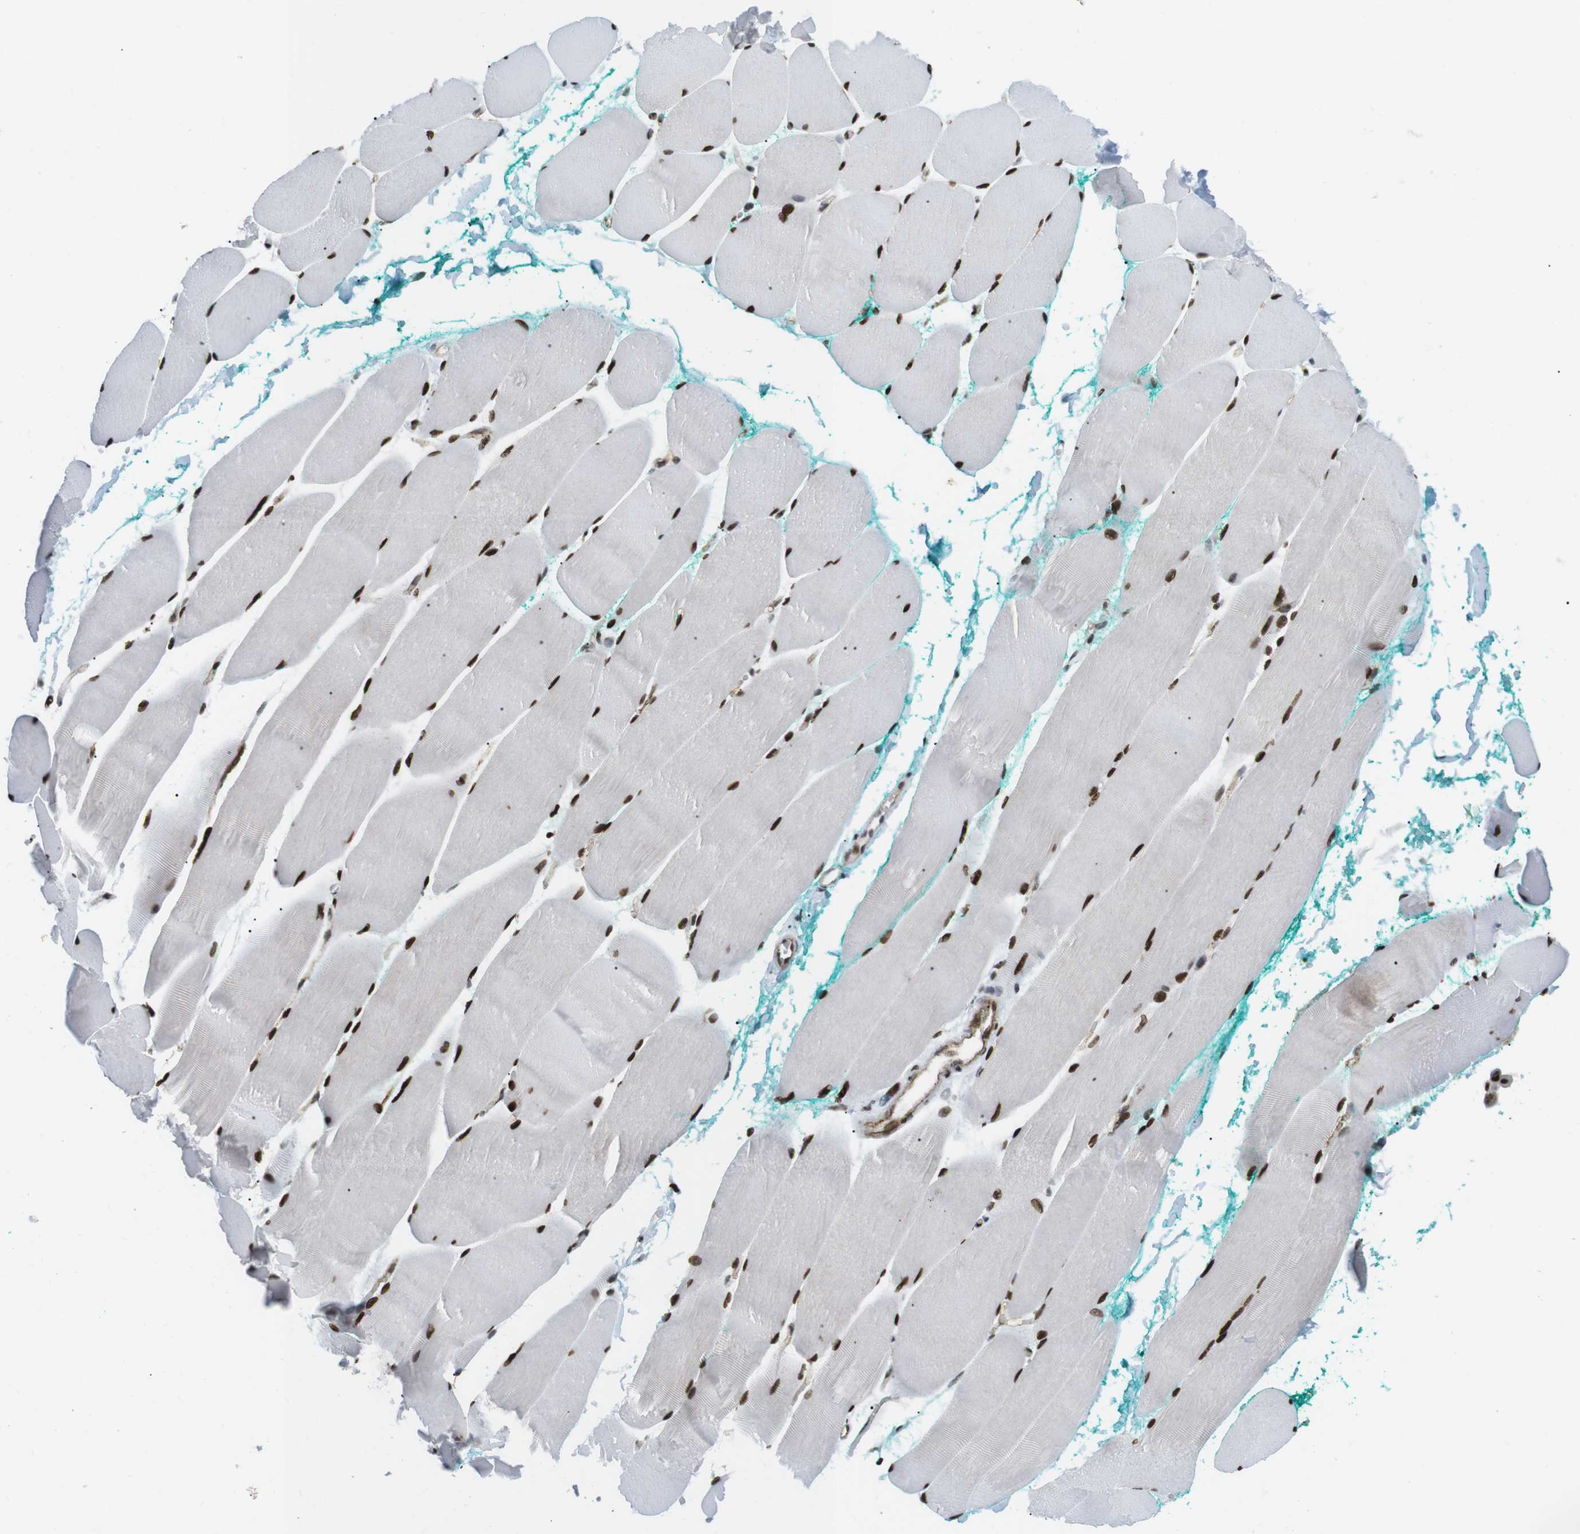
{"staining": {"intensity": "strong", "quantity": ">75%", "location": "nuclear"}, "tissue": "skeletal muscle", "cell_type": "Myocytes", "image_type": "normal", "snomed": [{"axis": "morphology", "description": "Normal tissue, NOS"}, {"axis": "morphology", "description": "Squamous cell carcinoma, NOS"}, {"axis": "topography", "description": "Skeletal muscle"}], "caption": "Normal skeletal muscle shows strong nuclear expression in about >75% of myocytes, visualized by immunohistochemistry.", "gene": "ARID1A", "patient": {"sex": "male", "age": 51}}